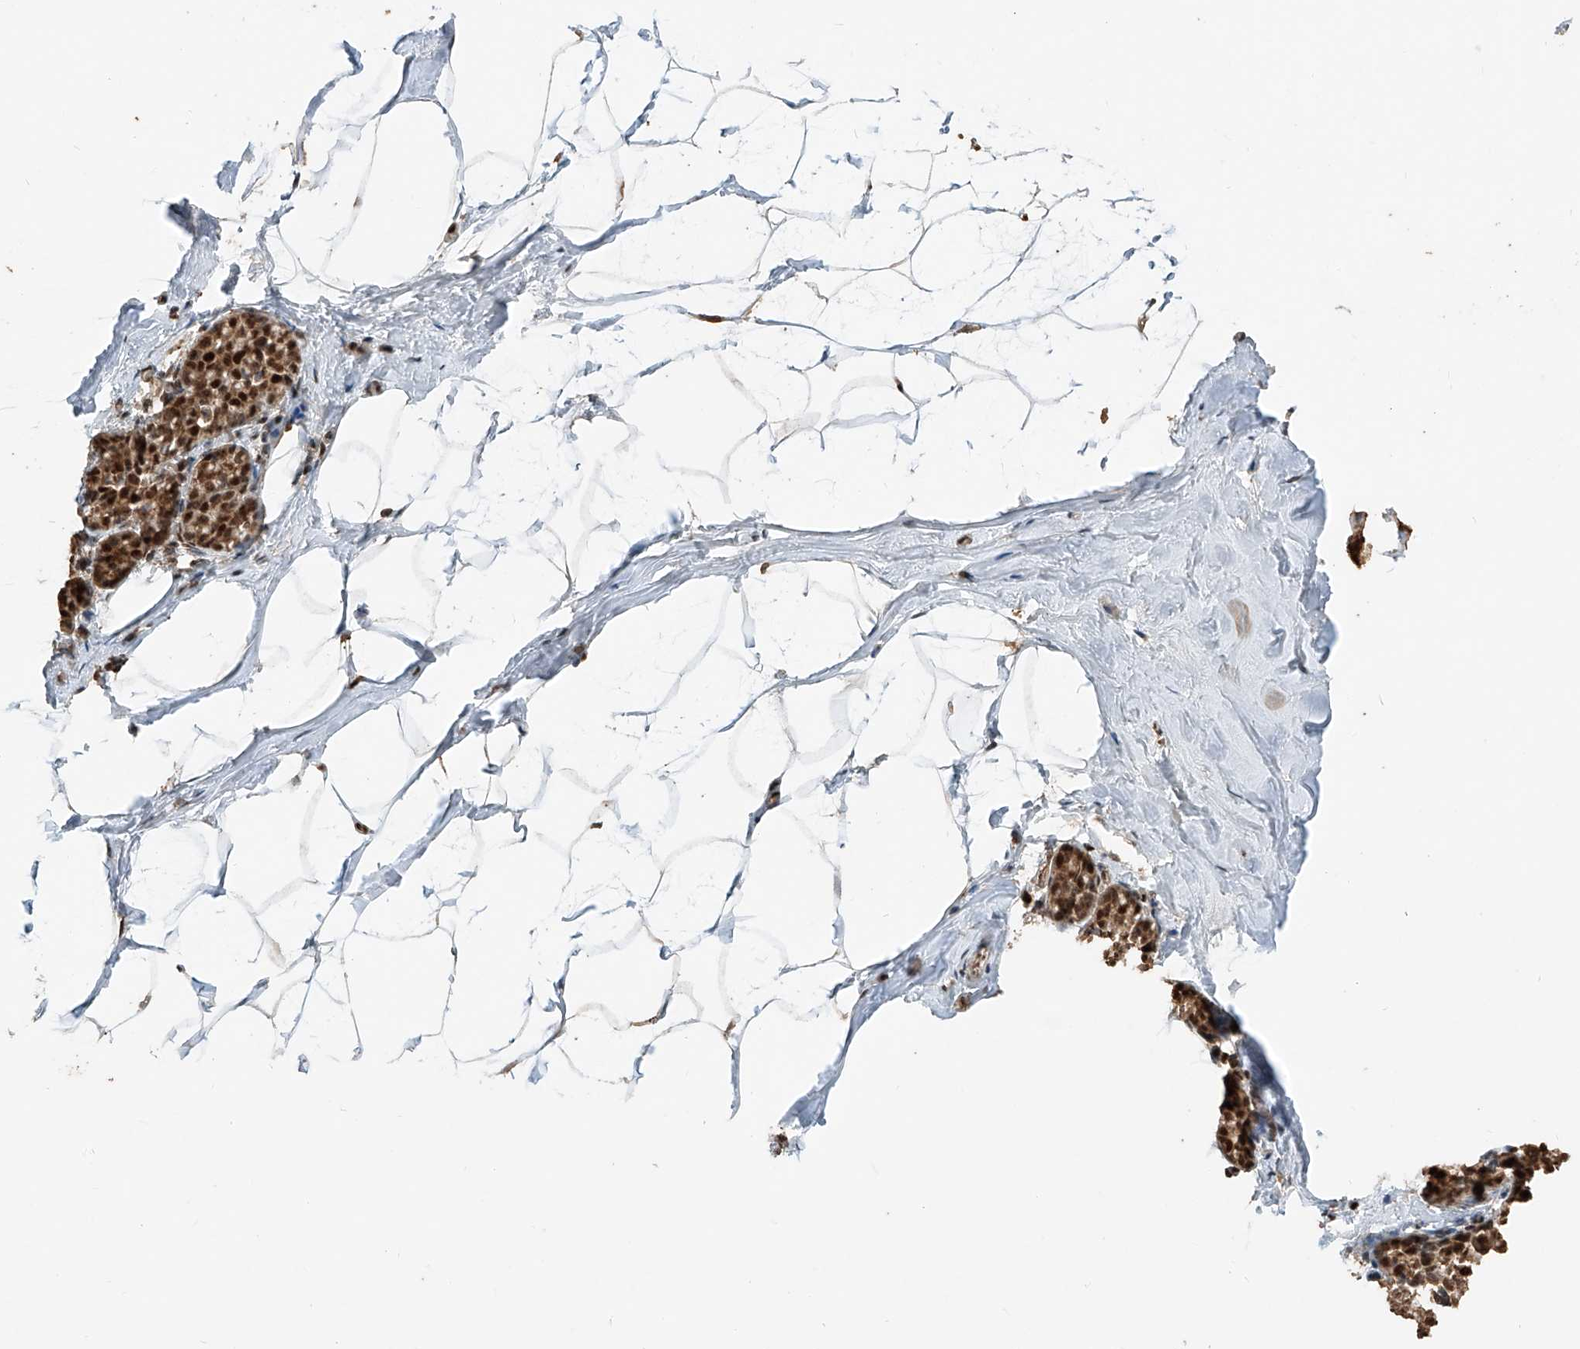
{"staining": {"intensity": "strong", "quantity": "25%-75%", "location": "cytoplasmic/membranous,nuclear"}, "tissue": "breast", "cell_type": "Adipocytes", "image_type": "normal", "snomed": [{"axis": "morphology", "description": "Normal tissue, NOS"}, {"axis": "morphology", "description": "Lobular carcinoma"}, {"axis": "topography", "description": "Breast"}], "caption": "Strong cytoplasmic/membranous,nuclear protein staining is appreciated in about 25%-75% of adipocytes in breast.", "gene": "RMND1", "patient": {"sex": "female", "age": 62}}